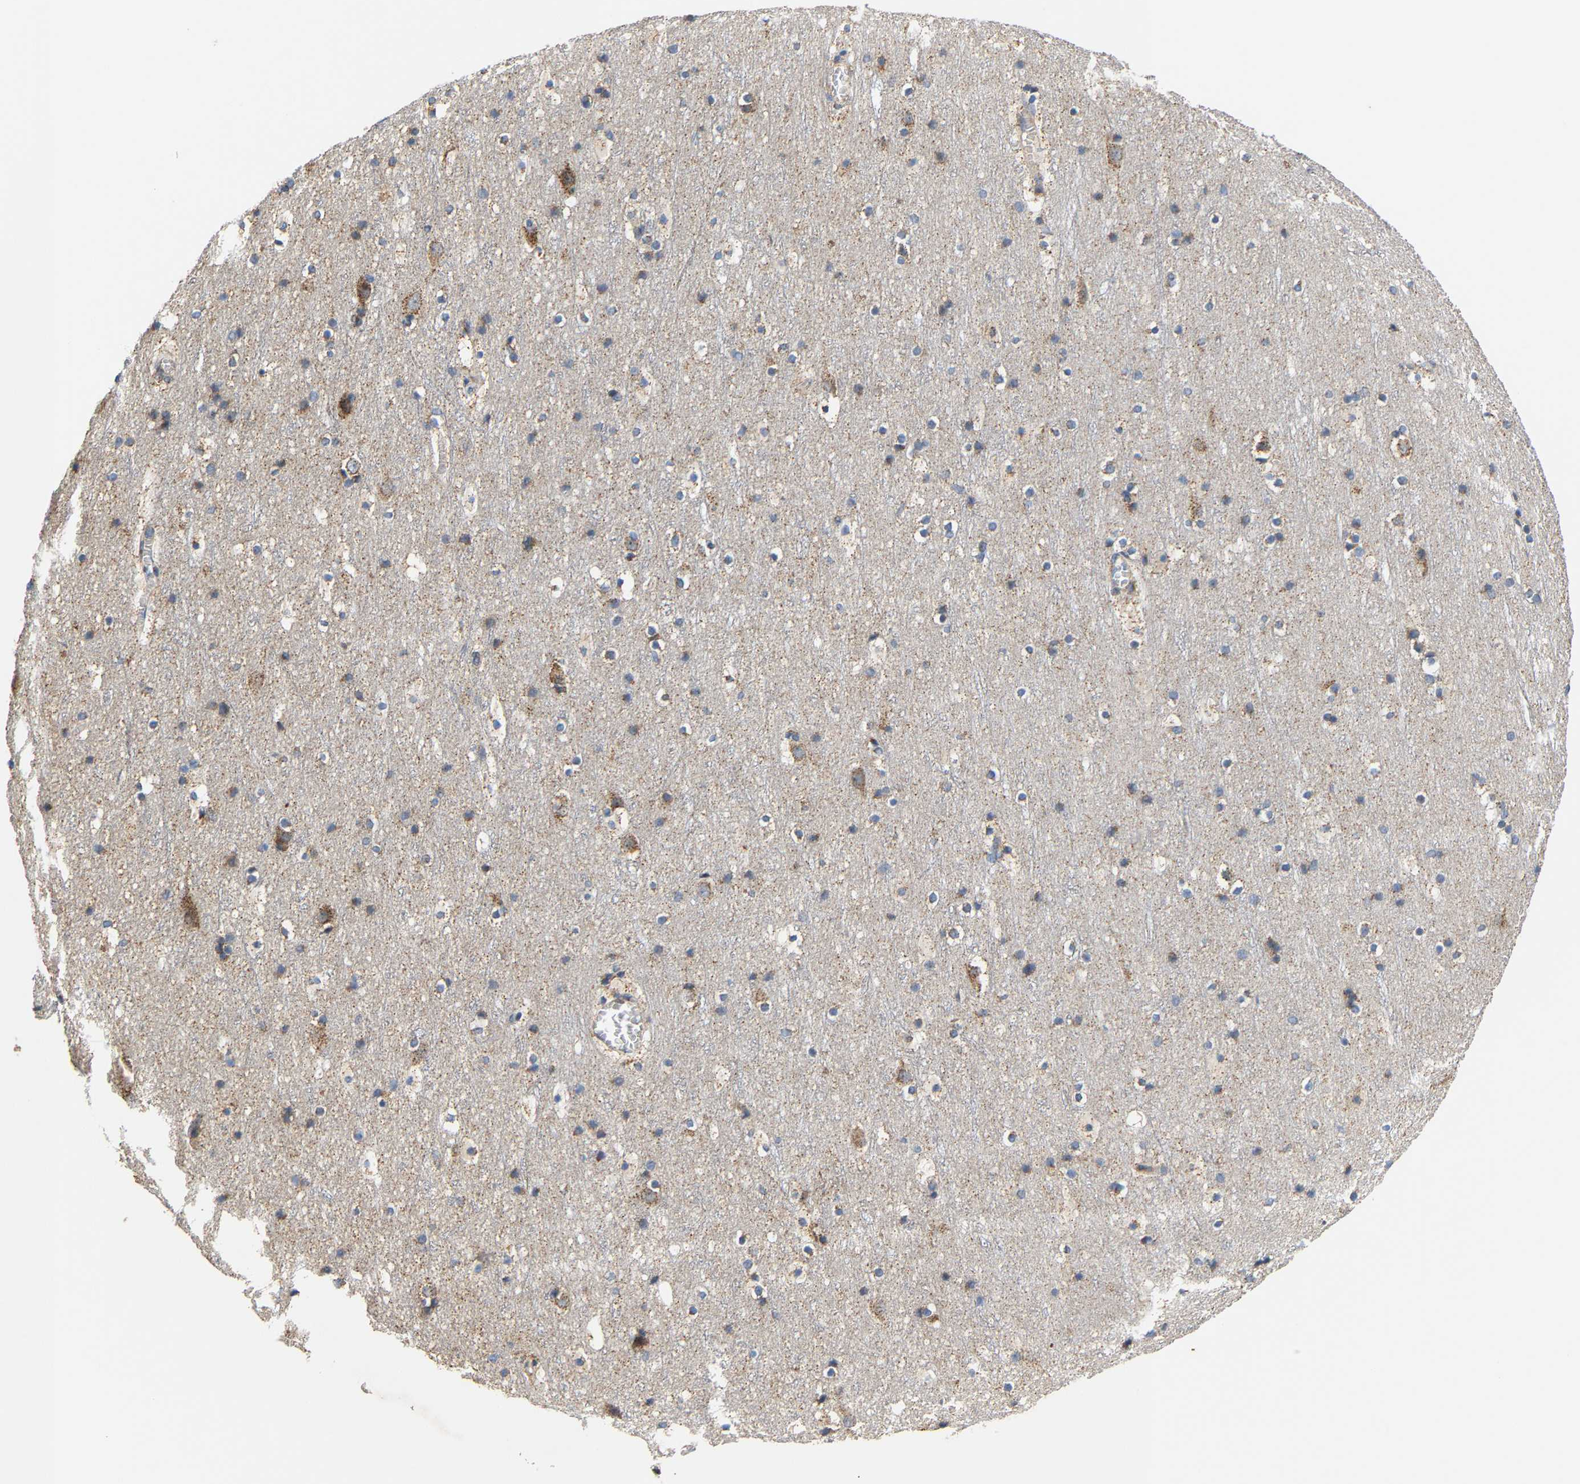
{"staining": {"intensity": "weak", "quantity": ">75%", "location": "cytoplasmic/membranous"}, "tissue": "cerebral cortex", "cell_type": "Endothelial cells", "image_type": "normal", "snomed": [{"axis": "morphology", "description": "Normal tissue, NOS"}, {"axis": "topography", "description": "Cerebral cortex"}], "caption": "The immunohistochemical stain labels weak cytoplasmic/membranous positivity in endothelial cells of normal cerebral cortex.", "gene": "TMEM168", "patient": {"sex": "male", "age": 45}}